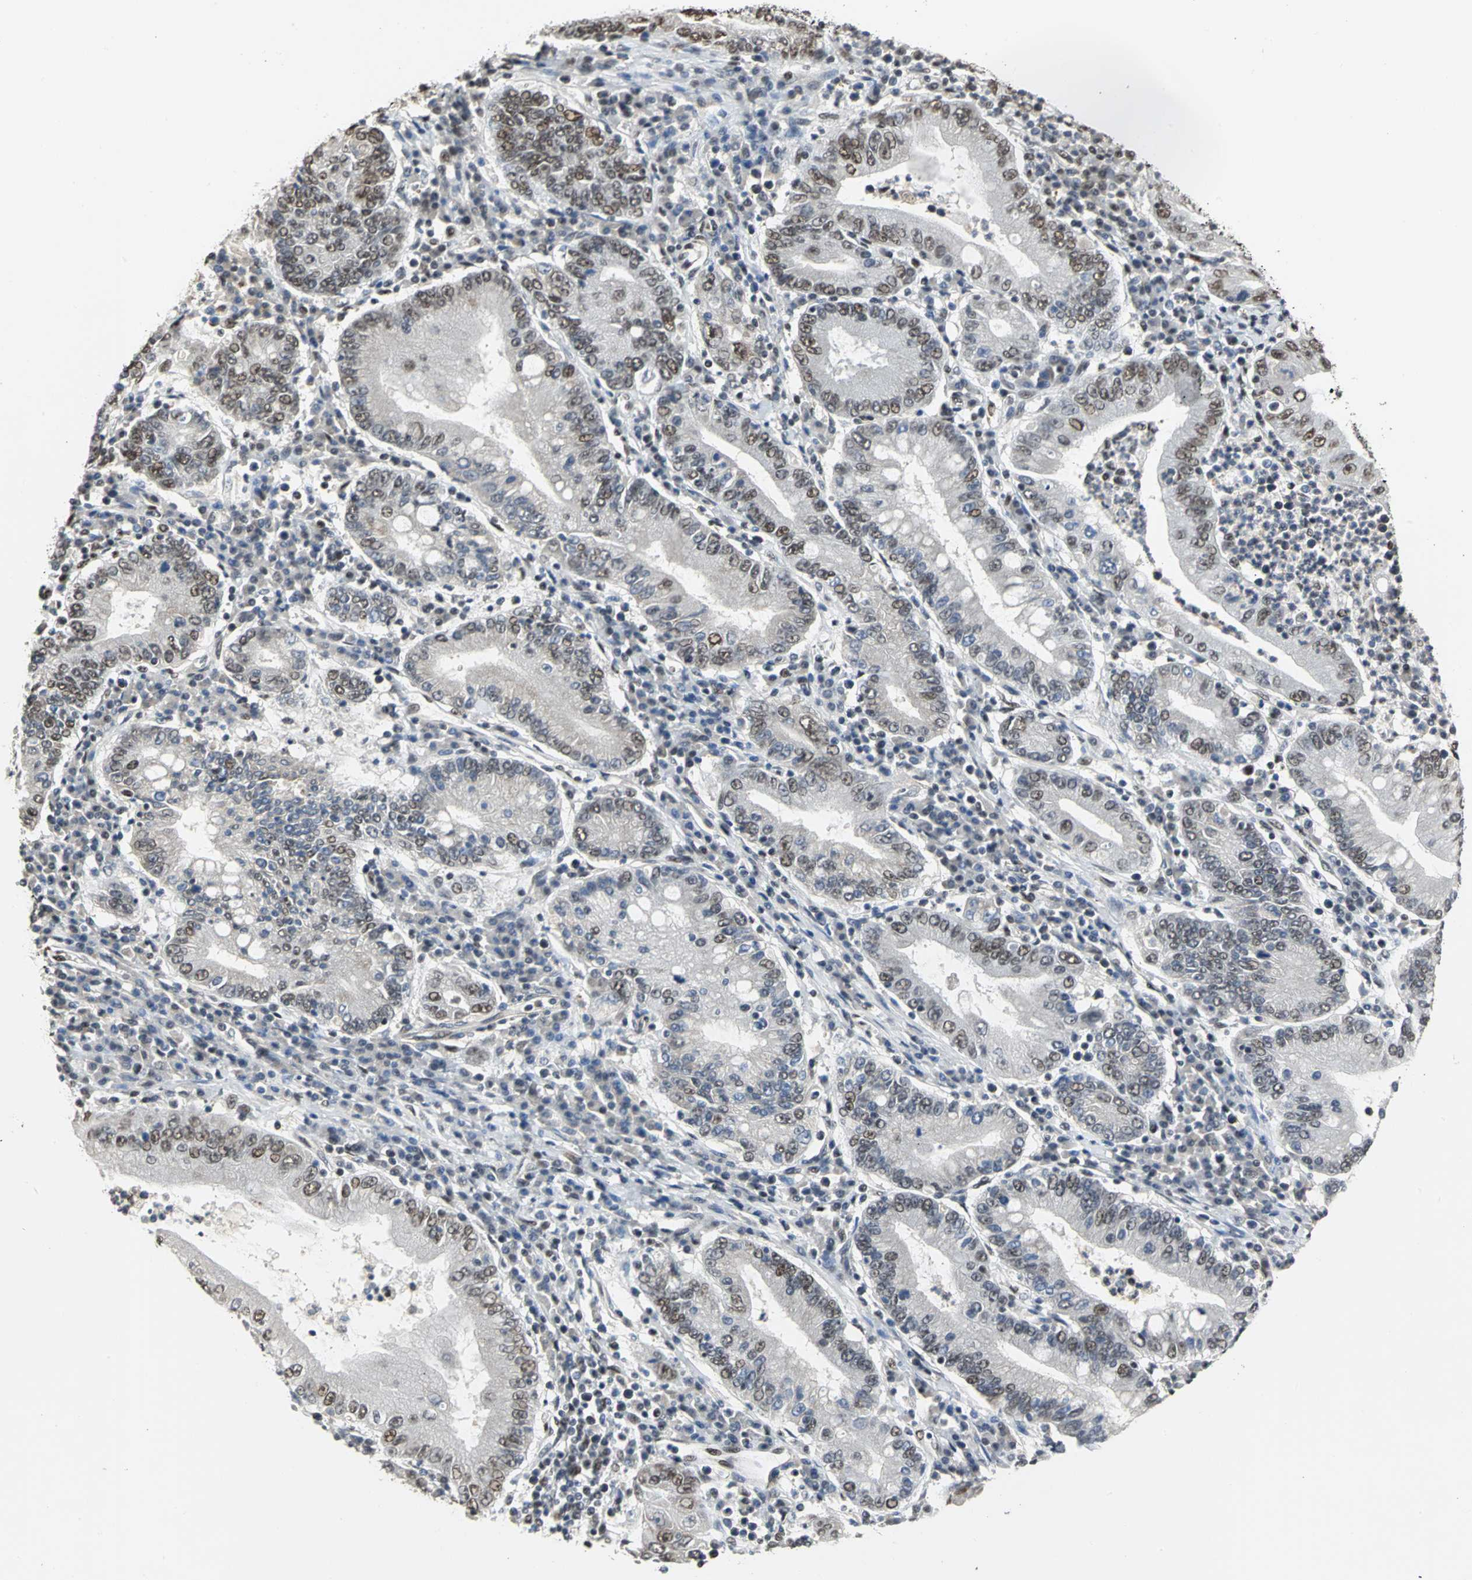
{"staining": {"intensity": "moderate", "quantity": ">75%", "location": "nuclear"}, "tissue": "stomach cancer", "cell_type": "Tumor cells", "image_type": "cancer", "snomed": [{"axis": "morphology", "description": "Normal tissue, NOS"}, {"axis": "morphology", "description": "Adenocarcinoma, NOS"}, {"axis": "topography", "description": "Esophagus"}, {"axis": "topography", "description": "Stomach, upper"}, {"axis": "topography", "description": "Peripheral nerve tissue"}], "caption": "DAB (3,3'-diaminobenzidine) immunohistochemical staining of stomach cancer (adenocarcinoma) displays moderate nuclear protein positivity in approximately >75% of tumor cells.", "gene": "CCDC88C", "patient": {"sex": "male", "age": 62}}